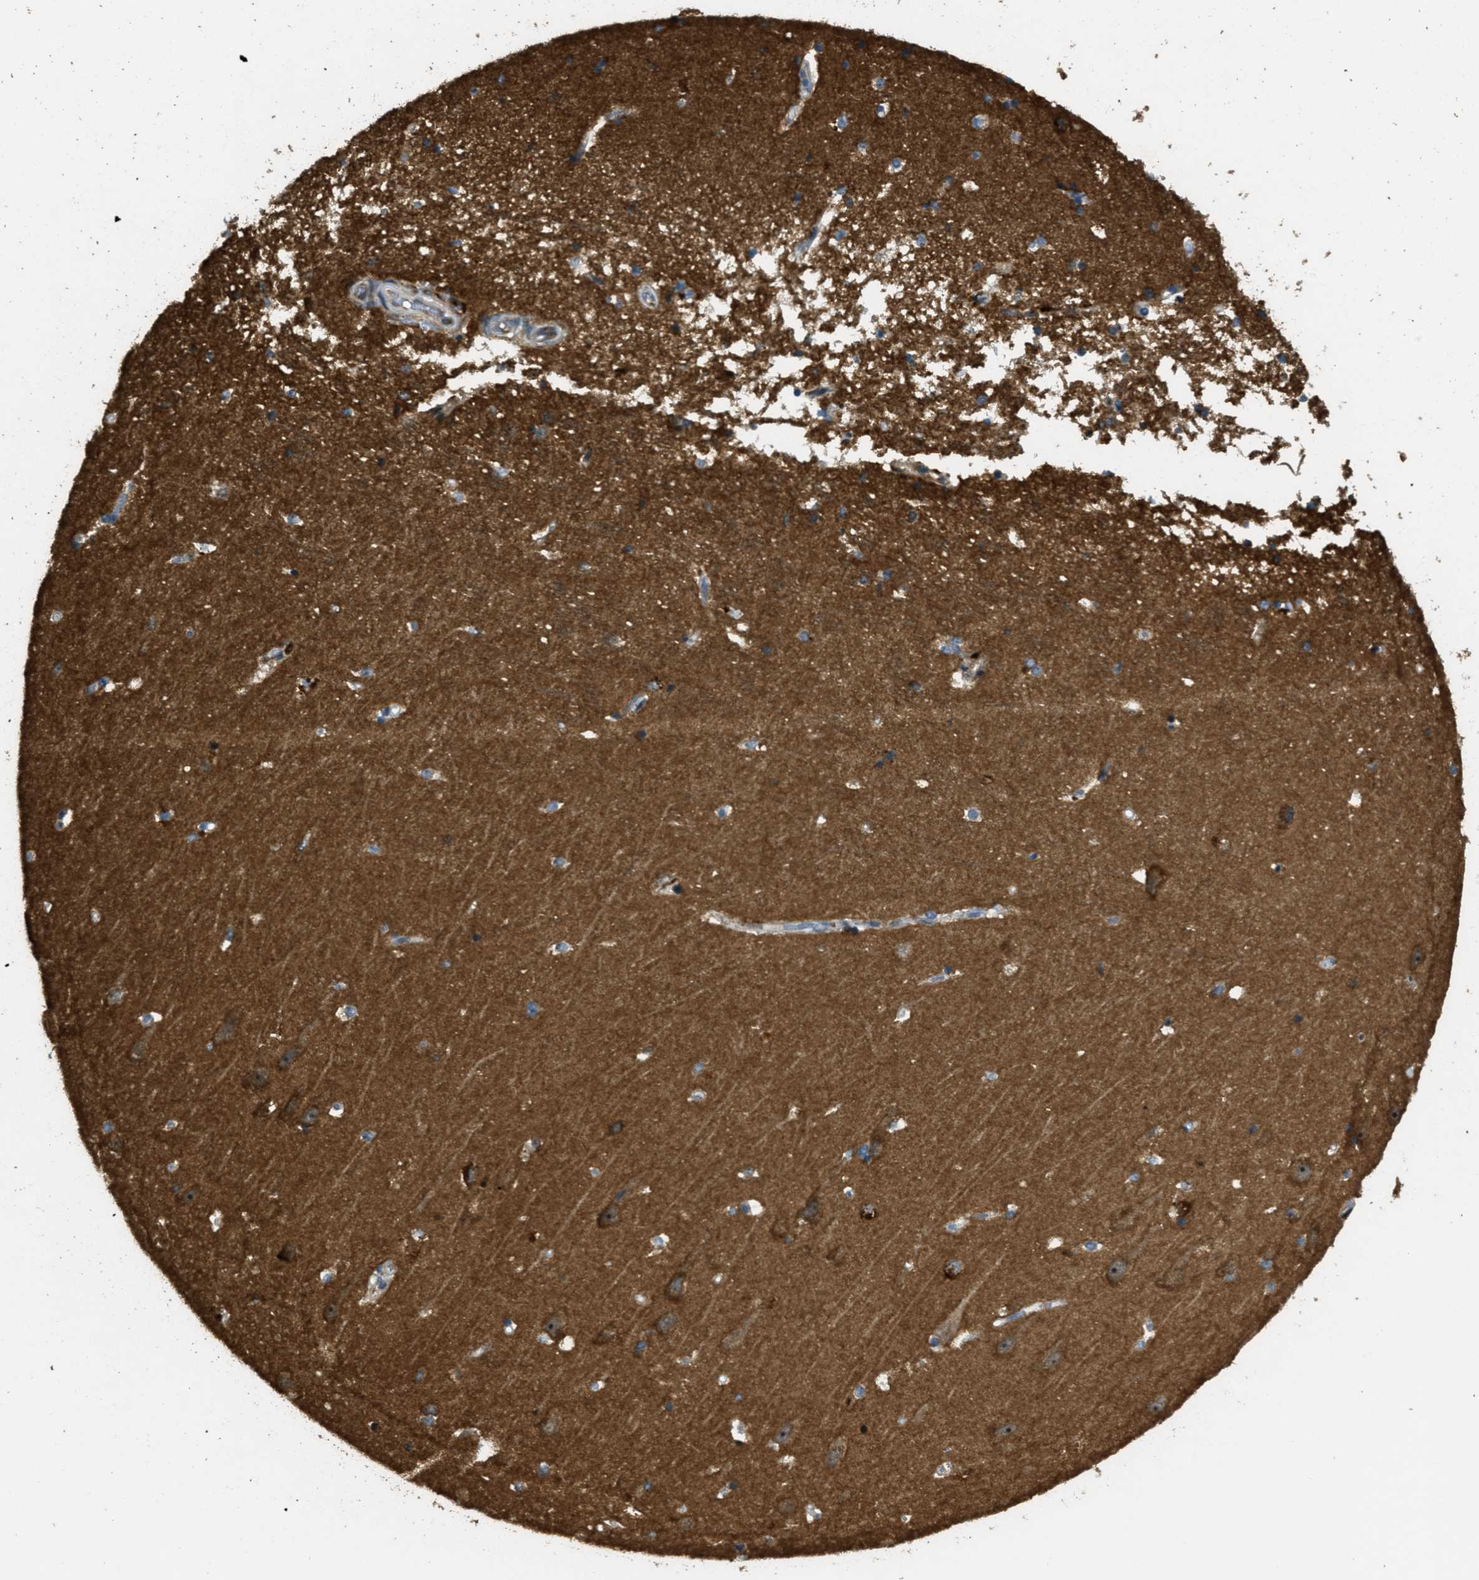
{"staining": {"intensity": "moderate", "quantity": "25%-75%", "location": "cytoplasmic/membranous"}, "tissue": "hippocampus", "cell_type": "Glial cells", "image_type": "normal", "snomed": [{"axis": "morphology", "description": "Normal tissue, NOS"}, {"axis": "topography", "description": "Hippocampus"}], "caption": "IHC (DAB) staining of normal human hippocampus shows moderate cytoplasmic/membranous protein positivity in approximately 25%-75% of glial cells.", "gene": "OSMR", "patient": {"sex": "male", "age": 45}}